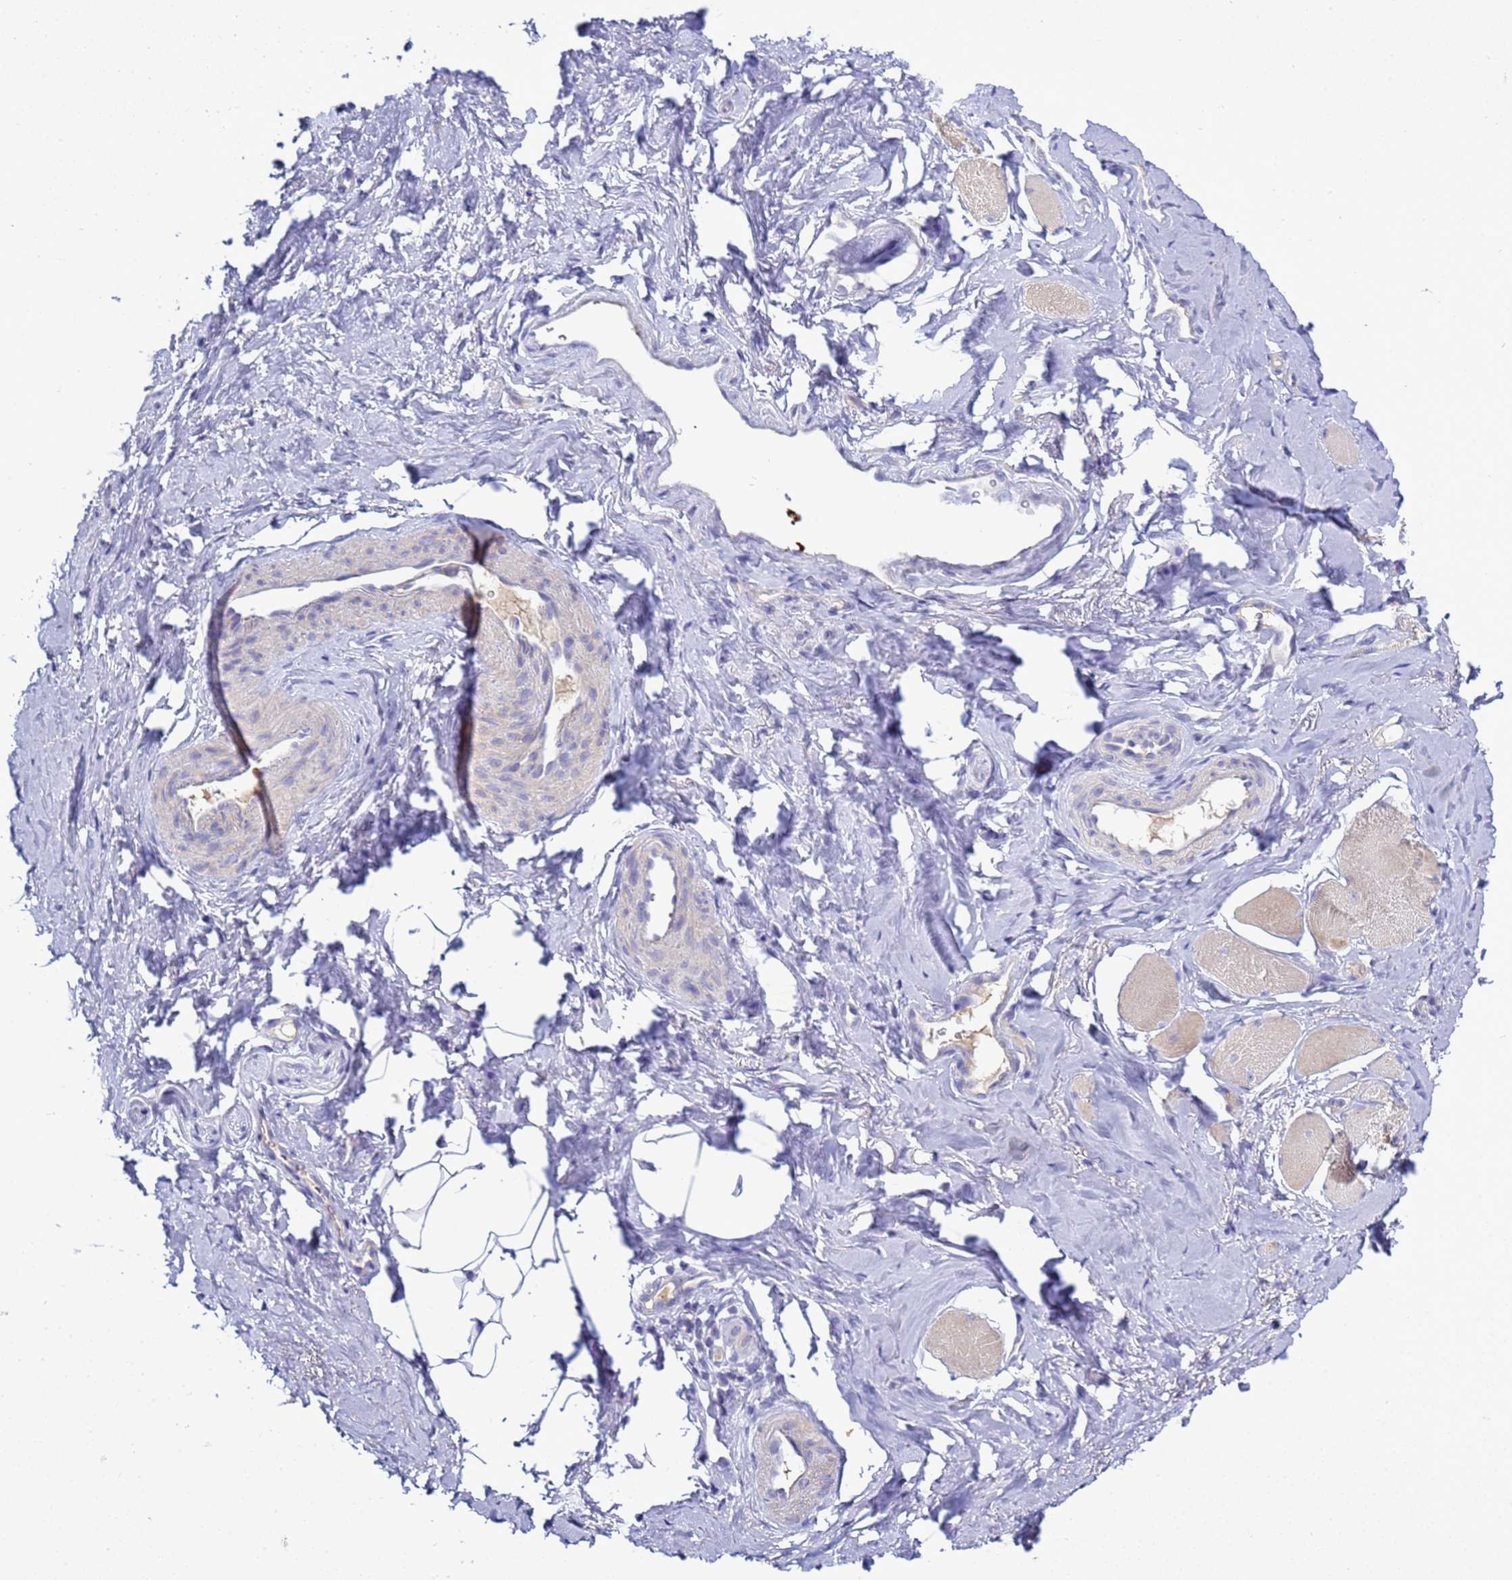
{"staining": {"intensity": "negative", "quantity": "none", "location": "none"}, "tissue": "smooth muscle", "cell_type": "Smooth muscle cells", "image_type": "normal", "snomed": [{"axis": "morphology", "description": "Normal tissue, NOS"}, {"axis": "topography", "description": "Smooth muscle"}, {"axis": "topography", "description": "Peripheral nerve tissue"}], "caption": "This is an immunohistochemistry (IHC) micrograph of unremarkable smooth muscle. There is no expression in smooth muscle cells.", "gene": "C4orf46", "patient": {"sex": "male", "age": 69}}